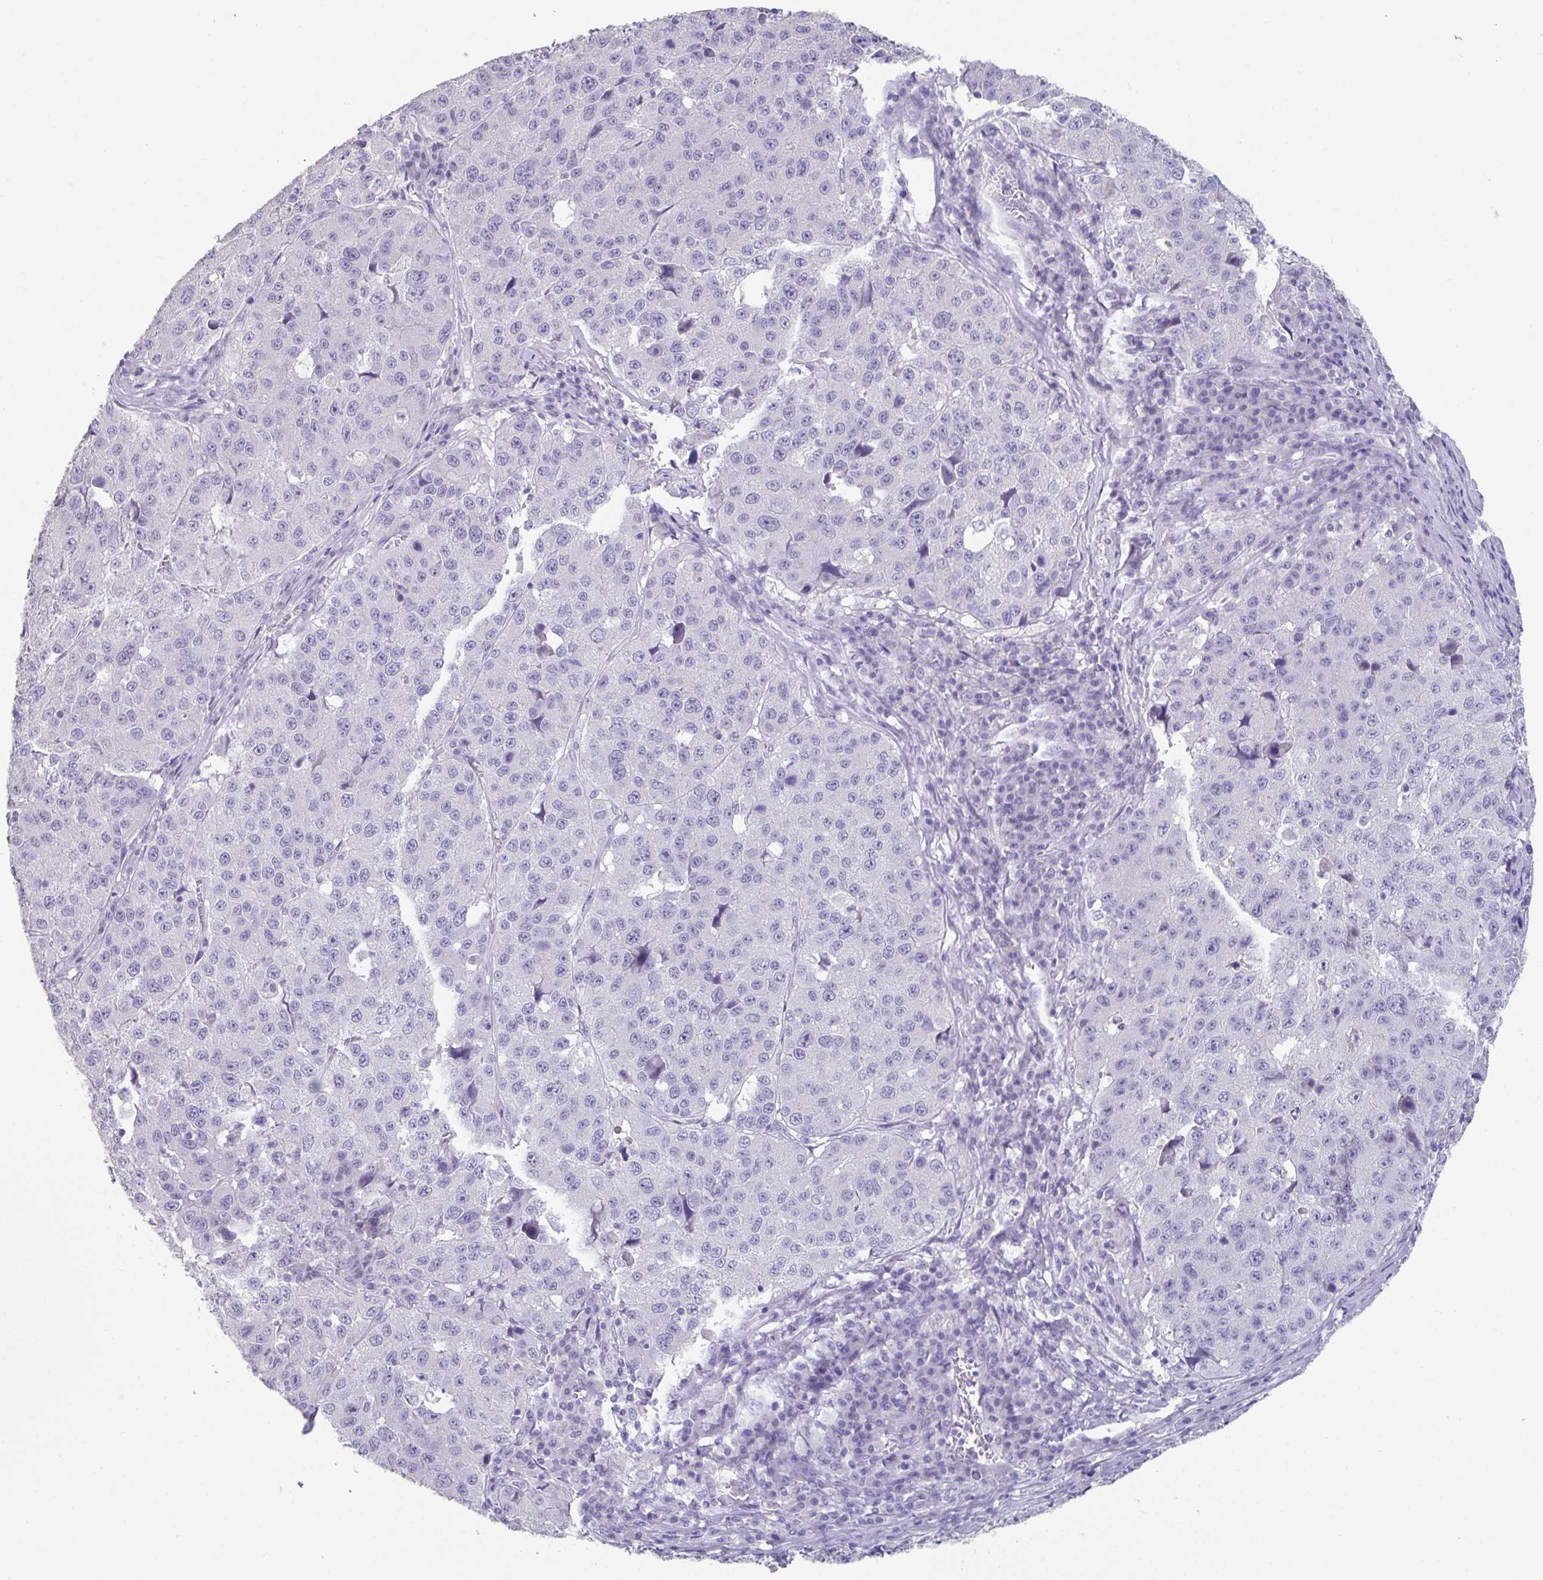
{"staining": {"intensity": "negative", "quantity": "none", "location": "none"}, "tissue": "stomach cancer", "cell_type": "Tumor cells", "image_type": "cancer", "snomed": [{"axis": "morphology", "description": "Adenocarcinoma, NOS"}, {"axis": "topography", "description": "Stomach"}], "caption": "Histopathology image shows no significant protein staining in tumor cells of stomach cancer (adenocarcinoma).", "gene": "SLC44A4", "patient": {"sex": "male", "age": 71}}